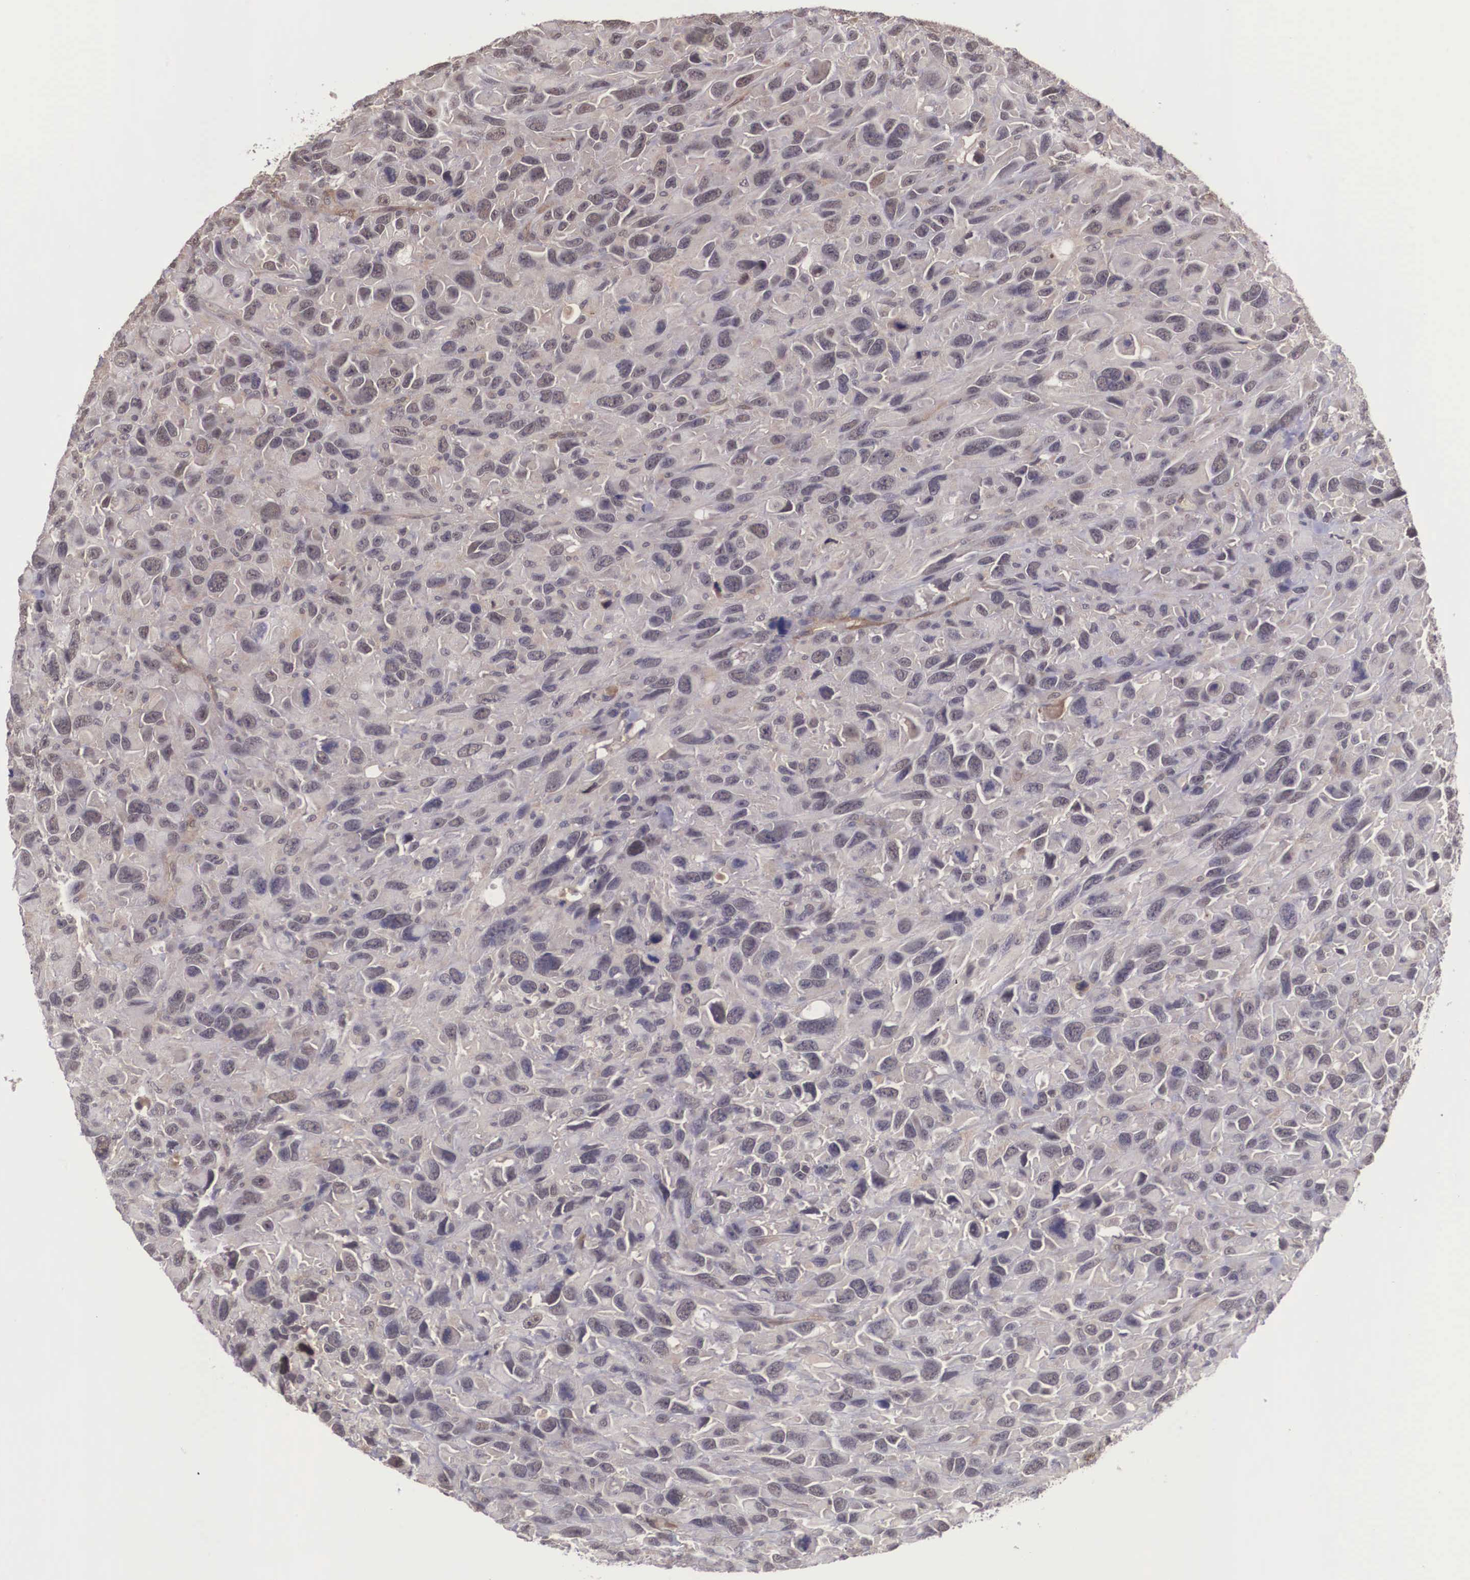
{"staining": {"intensity": "weak", "quantity": ">75%", "location": "cytoplasmic/membranous"}, "tissue": "renal cancer", "cell_type": "Tumor cells", "image_type": "cancer", "snomed": [{"axis": "morphology", "description": "Adenocarcinoma, NOS"}, {"axis": "topography", "description": "Kidney"}], "caption": "Immunohistochemical staining of renal adenocarcinoma displays low levels of weak cytoplasmic/membranous protein staining in approximately >75% of tumor cells.", "gene": "VASH1", "patient": {"sex": "male", "age": 79}}